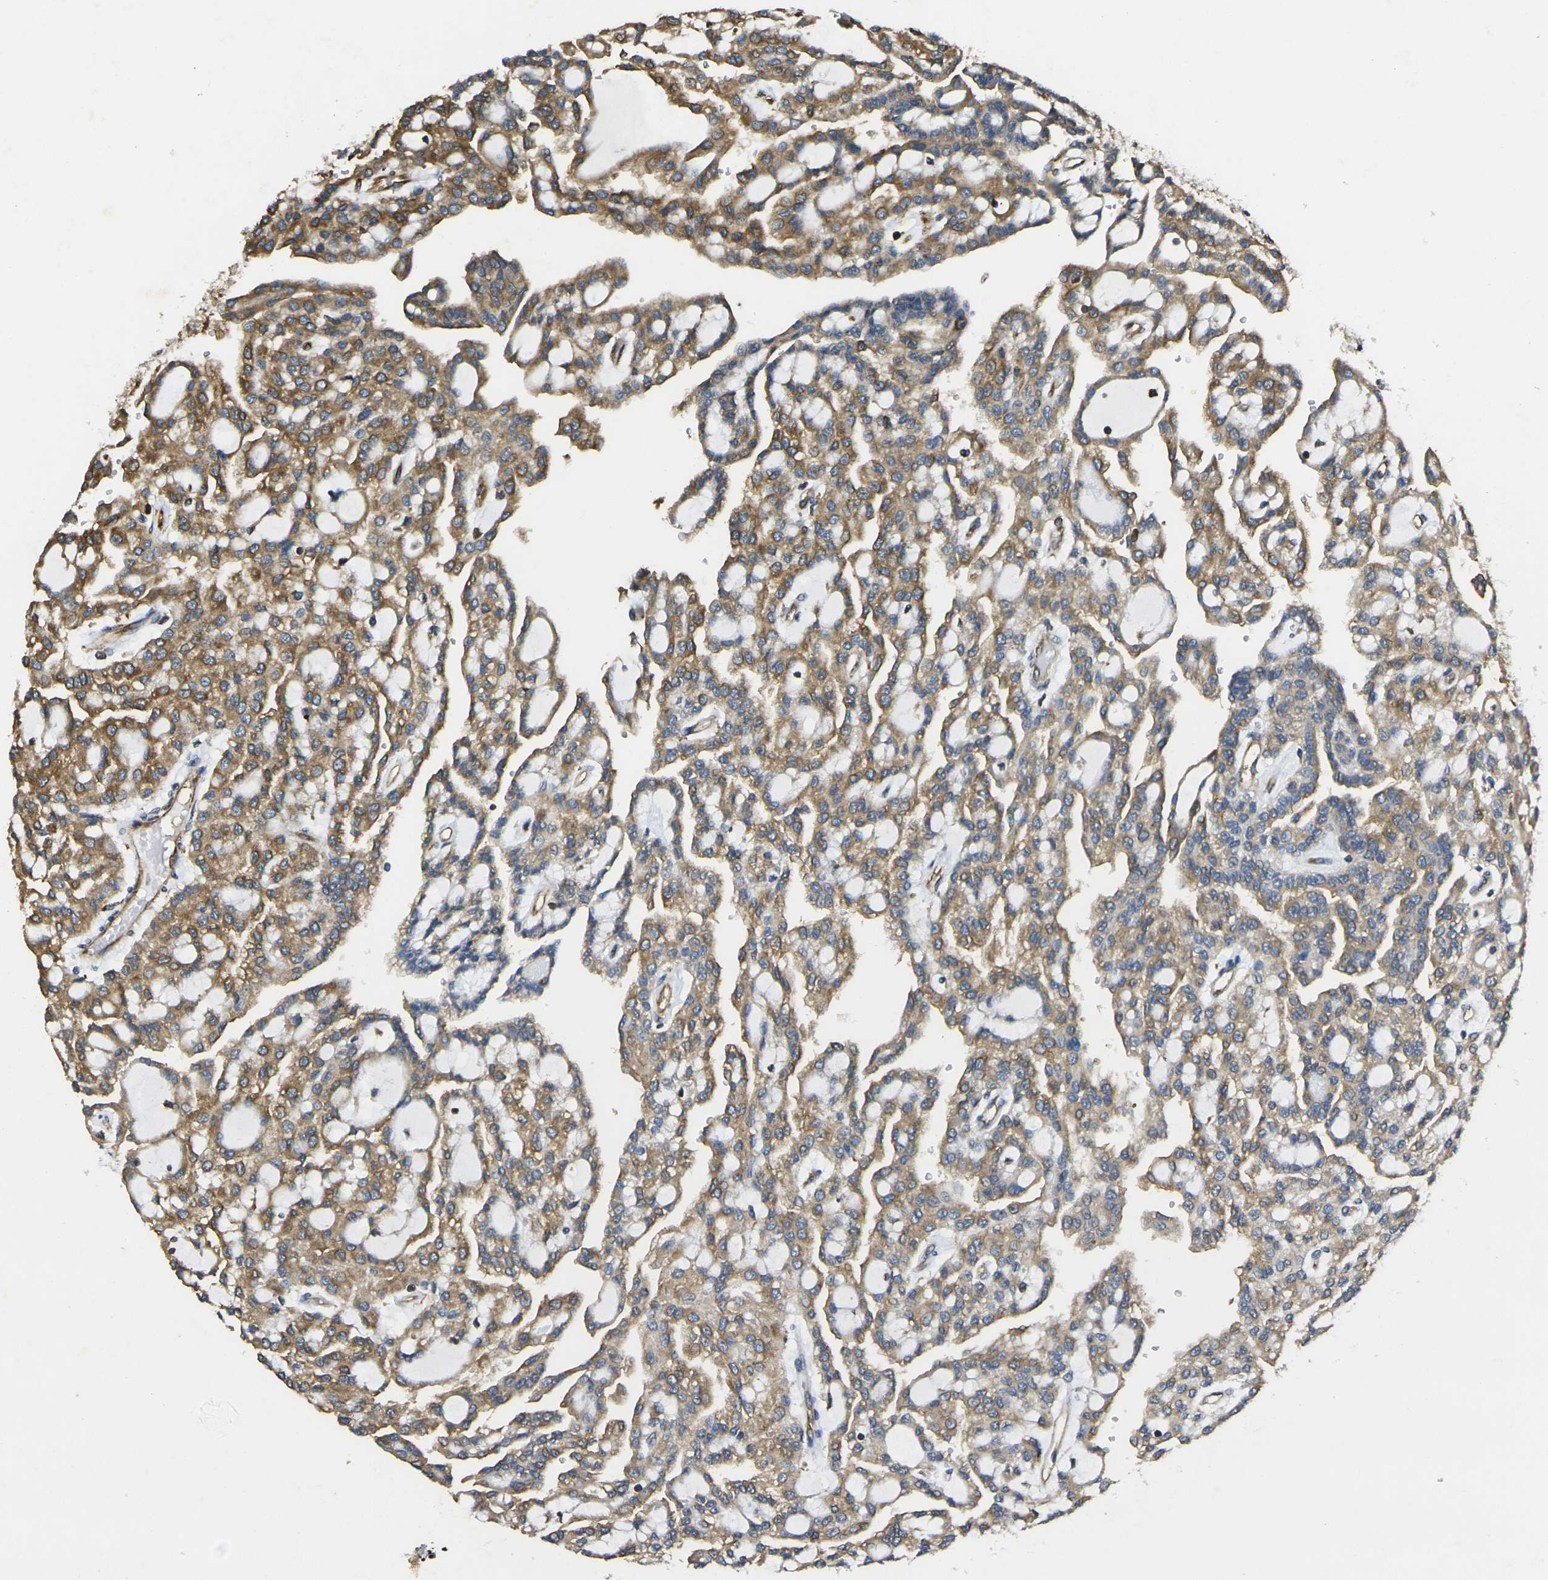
{"staining": {"intensity": "moderate", "quantity": ">75%", "location": "cytoplasmic/membranous"}, "tissue": "renal cancer", "cell_type": "Tumor cells", "image_type": "cancer", "snomed": [{"axis": "morphology", "description": "Adenocarcinoma, NOS"}, {"axis": "topography", "description": "Kidney"}], "caption": "Tumor cells show medium levels of moderate cytoplasmic/membranous positivity in approximately >75% of cells in human renal cancer. The staining was performed using DAB (3,3'-diaminobenzidine), with brown indicating positive protein expression. Nuclei are stained blue with hematoxylin.", "gene": "FAM110D", "patient": {"sex": "male", "age": 63}}